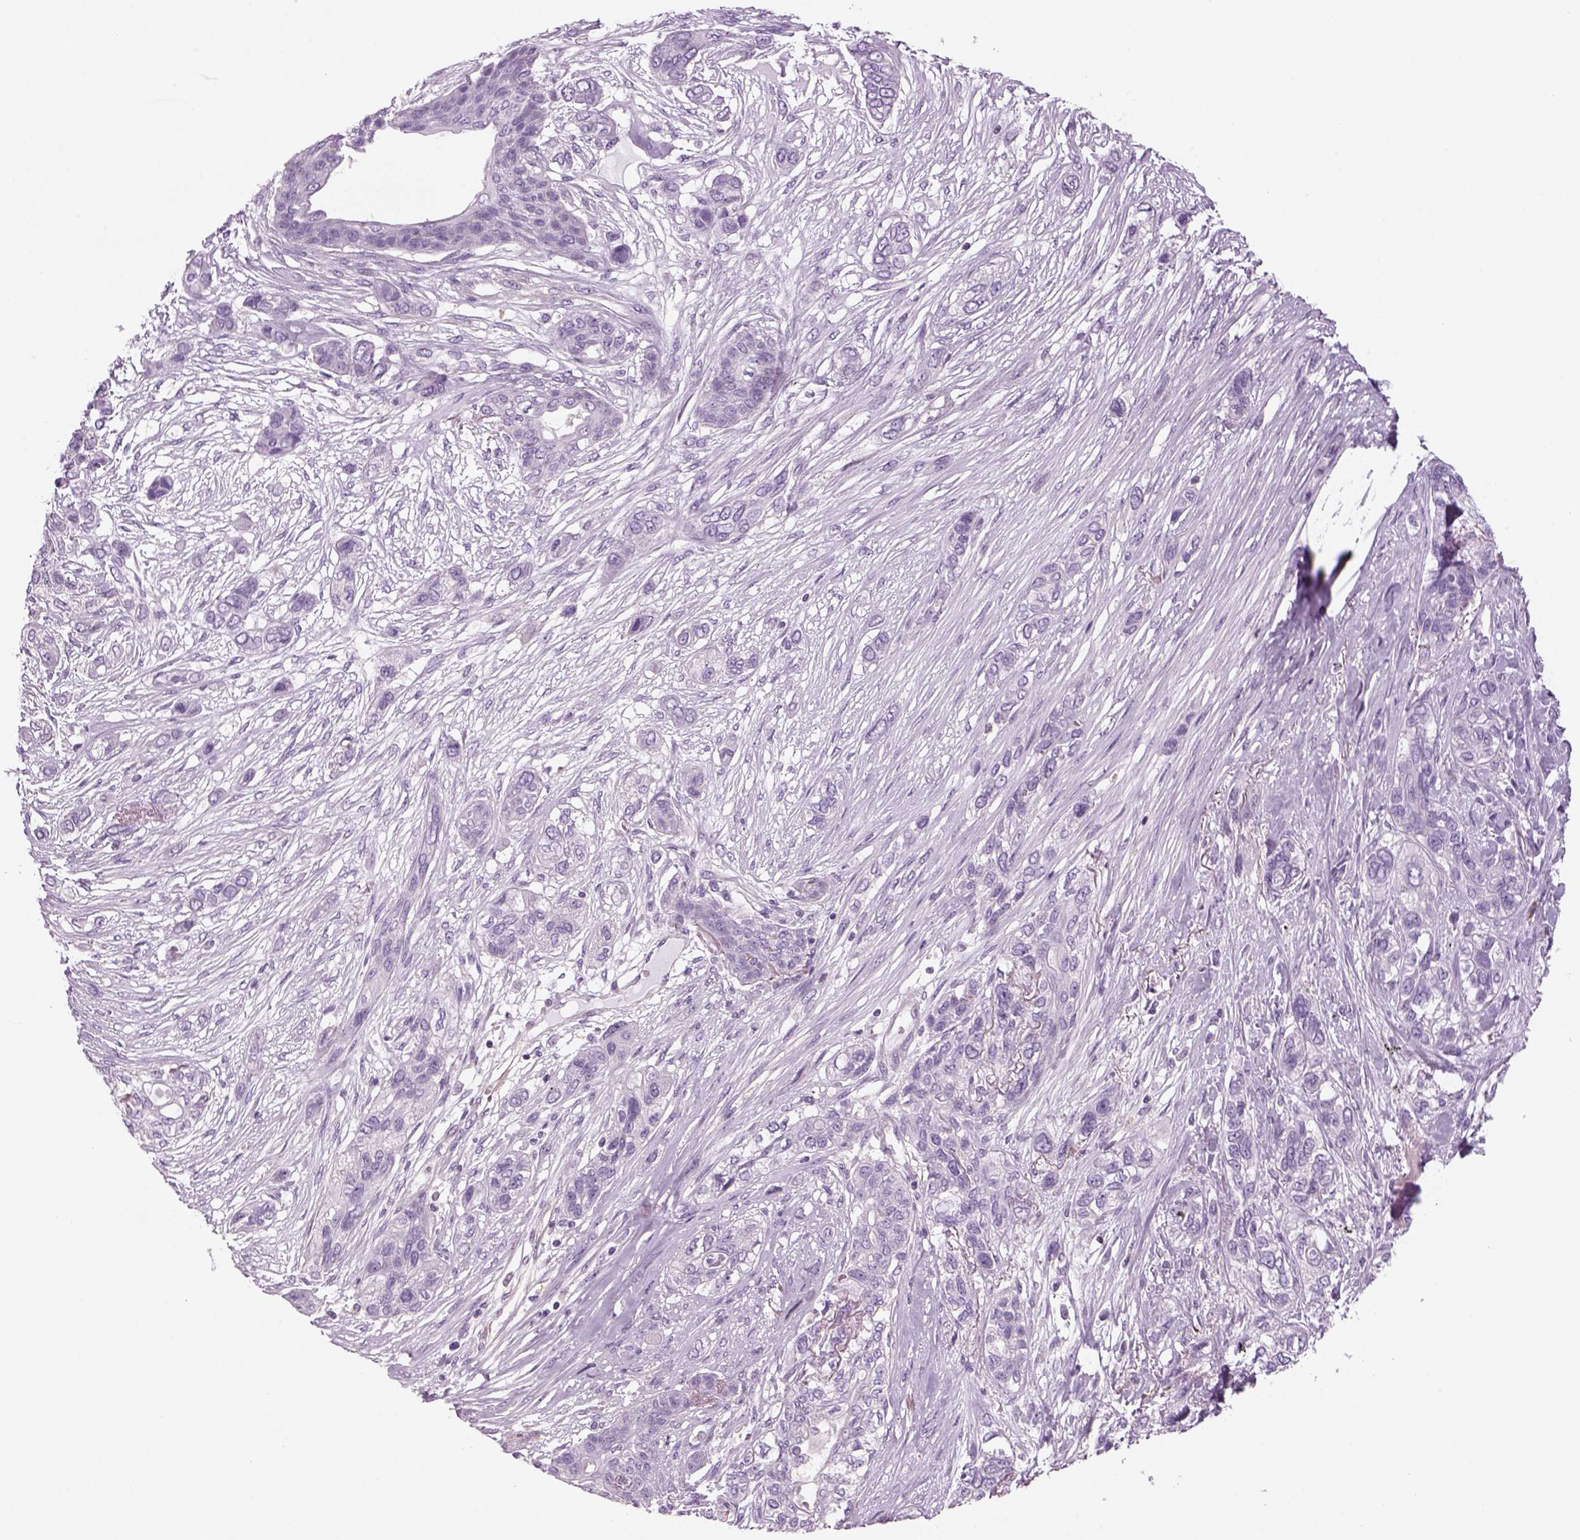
{"staining": {"intensity": "negative", "quantity": "none", "location": "none"}, "tissue": "lung cancer", "cell_type": "Tumor cells", "image_type": "cancer", "snomed": [{"axis": "morphology", "description": "Squamous cell carcinoma, NOS"}, {"axis": "topography", "description": "Lung"}], "caption": "DAB (3,3'-diaminobenzidine) immunohistochemical staining of human lung cancer shows no significant positivity in tumor cells.", "gene": "SLC1A7", "patient": {"sex": "female", "age": 70}}